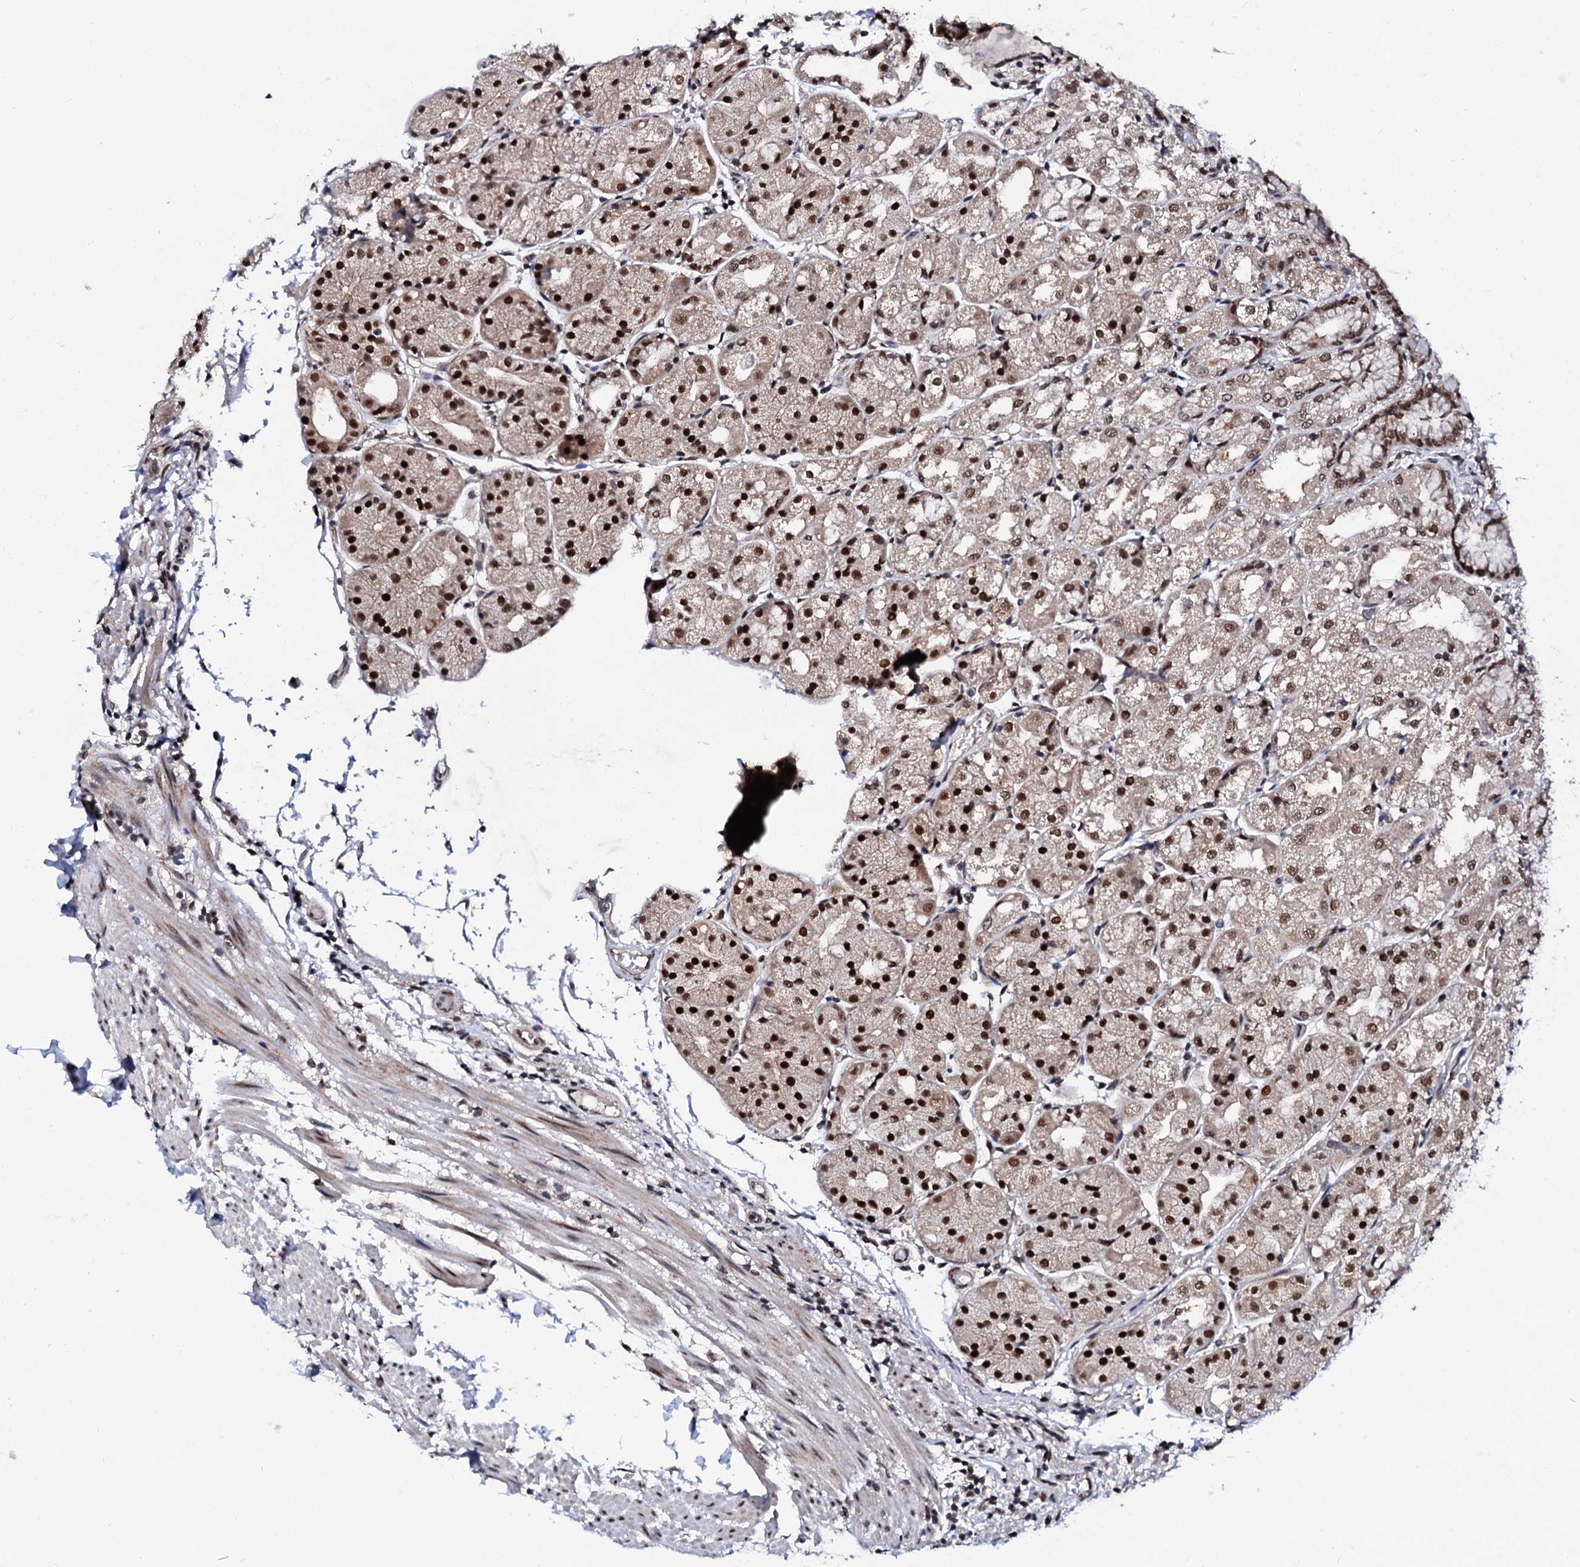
{"staining": {"intensity": "strong", "quantity": ">75%", "location": "nuclear"}, "tissue": "stomach", "cell_type": "Glandular cells", "image_type": "normal", "snomed": [{"axis": "morphology", "description": "Normal tissue, NOS"}, {"axis": "topography", "description": "Stomach, upper"}], "caption": "Glandular cells show high levels of strong nuclear staining in approximately >75% of cells in unremarkable stomach.", "gene": "CSTF3", "patient": {"sex": "male", "age": 72}}